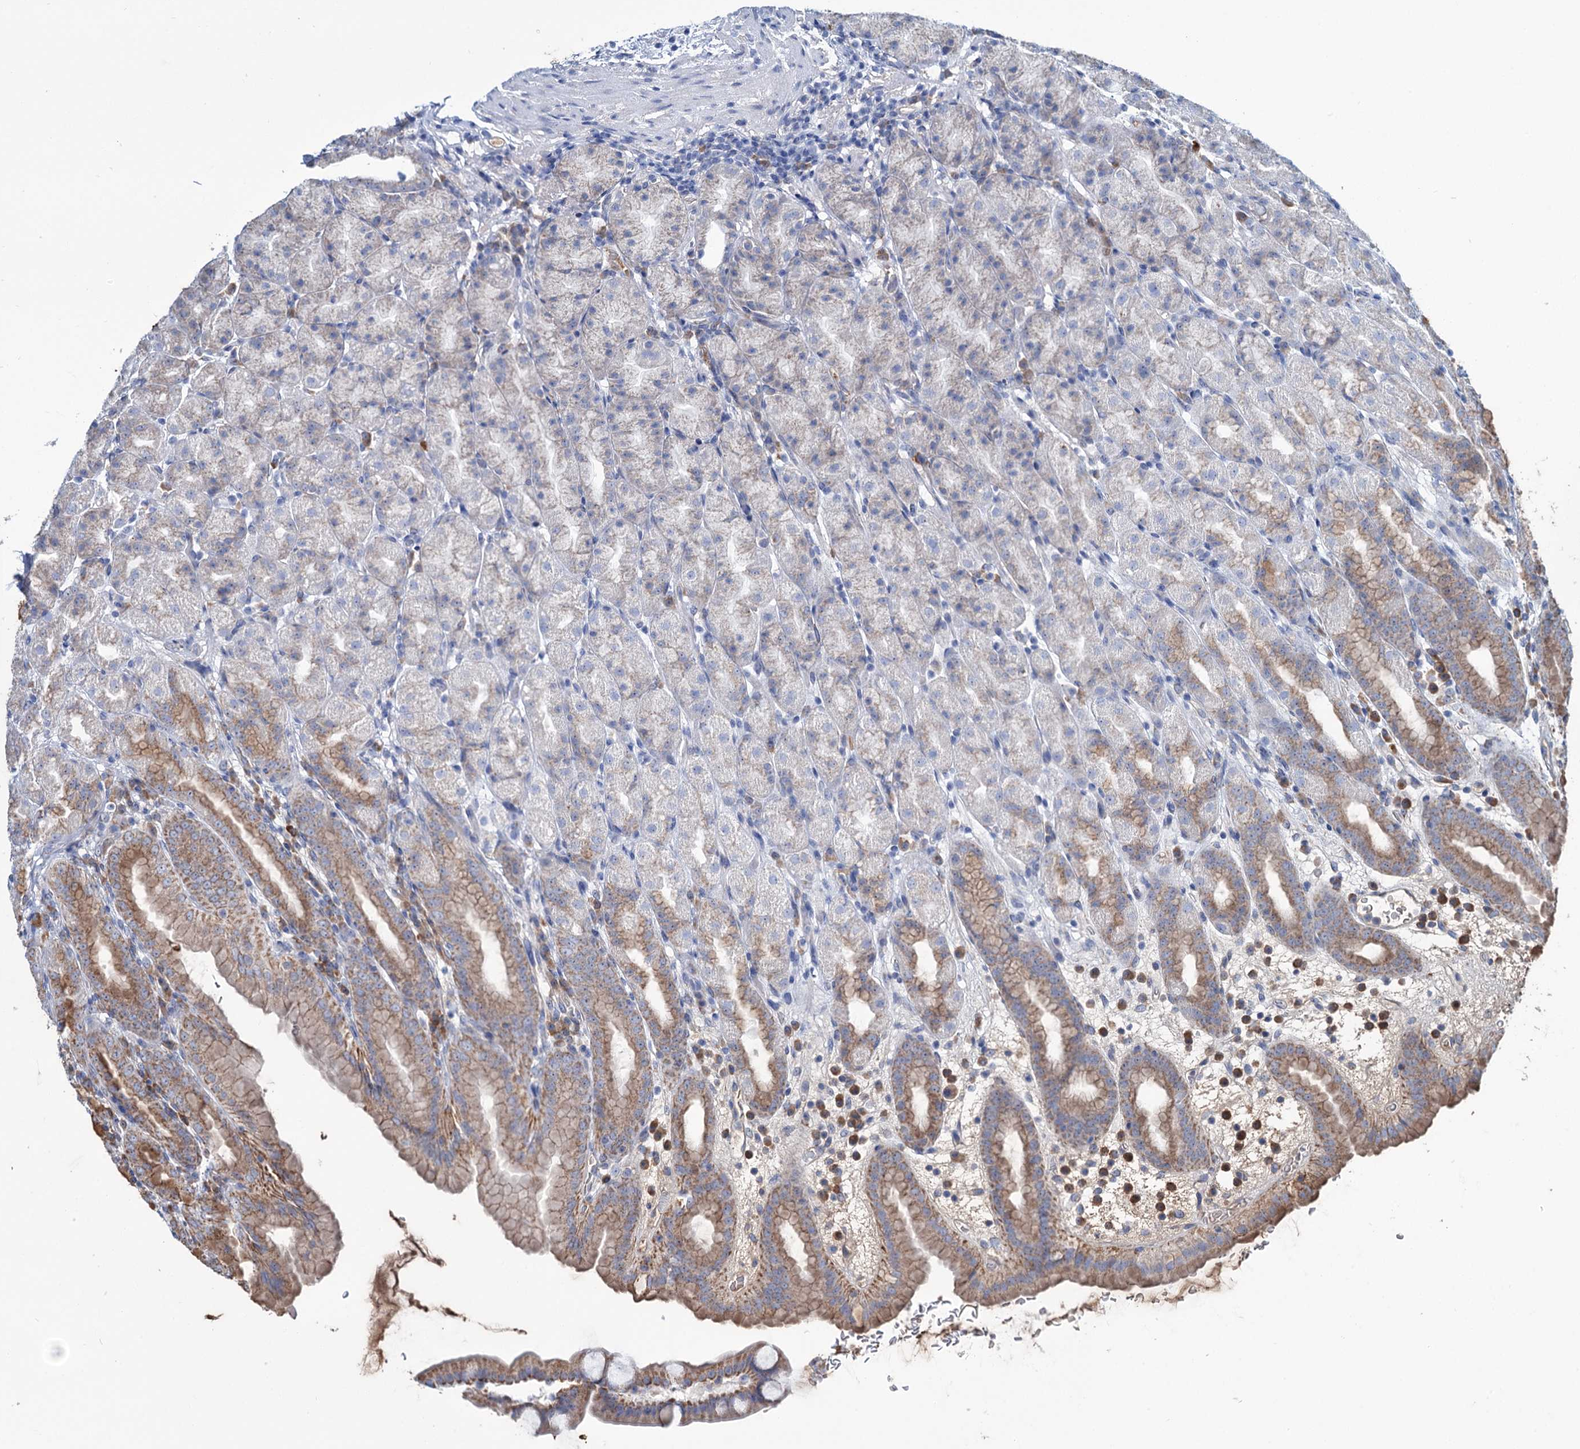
{"staining": {"intensity": "moderate", "quantity": "25%-75%", "location": "cytoplasmic/membranous"}, "tissue": "stomach", "cell_type": "Glandular cells", "image_type": "normal", "snomed": [{"axis": "morphology", "description": "Normal tissue, NOS"}, {"axis": "topography", "description": "Stomach, upper"}], "caption": "Immunohistochemistry histopathology image of unremarkable human stomach stained for a protein (brown), which shows medium levels of moderate cytoplasmic/membranous expression in about 25%-75% of glandular cells.", "gene": "LPIN1", "patient": {"sex": "male", "age": 68}}